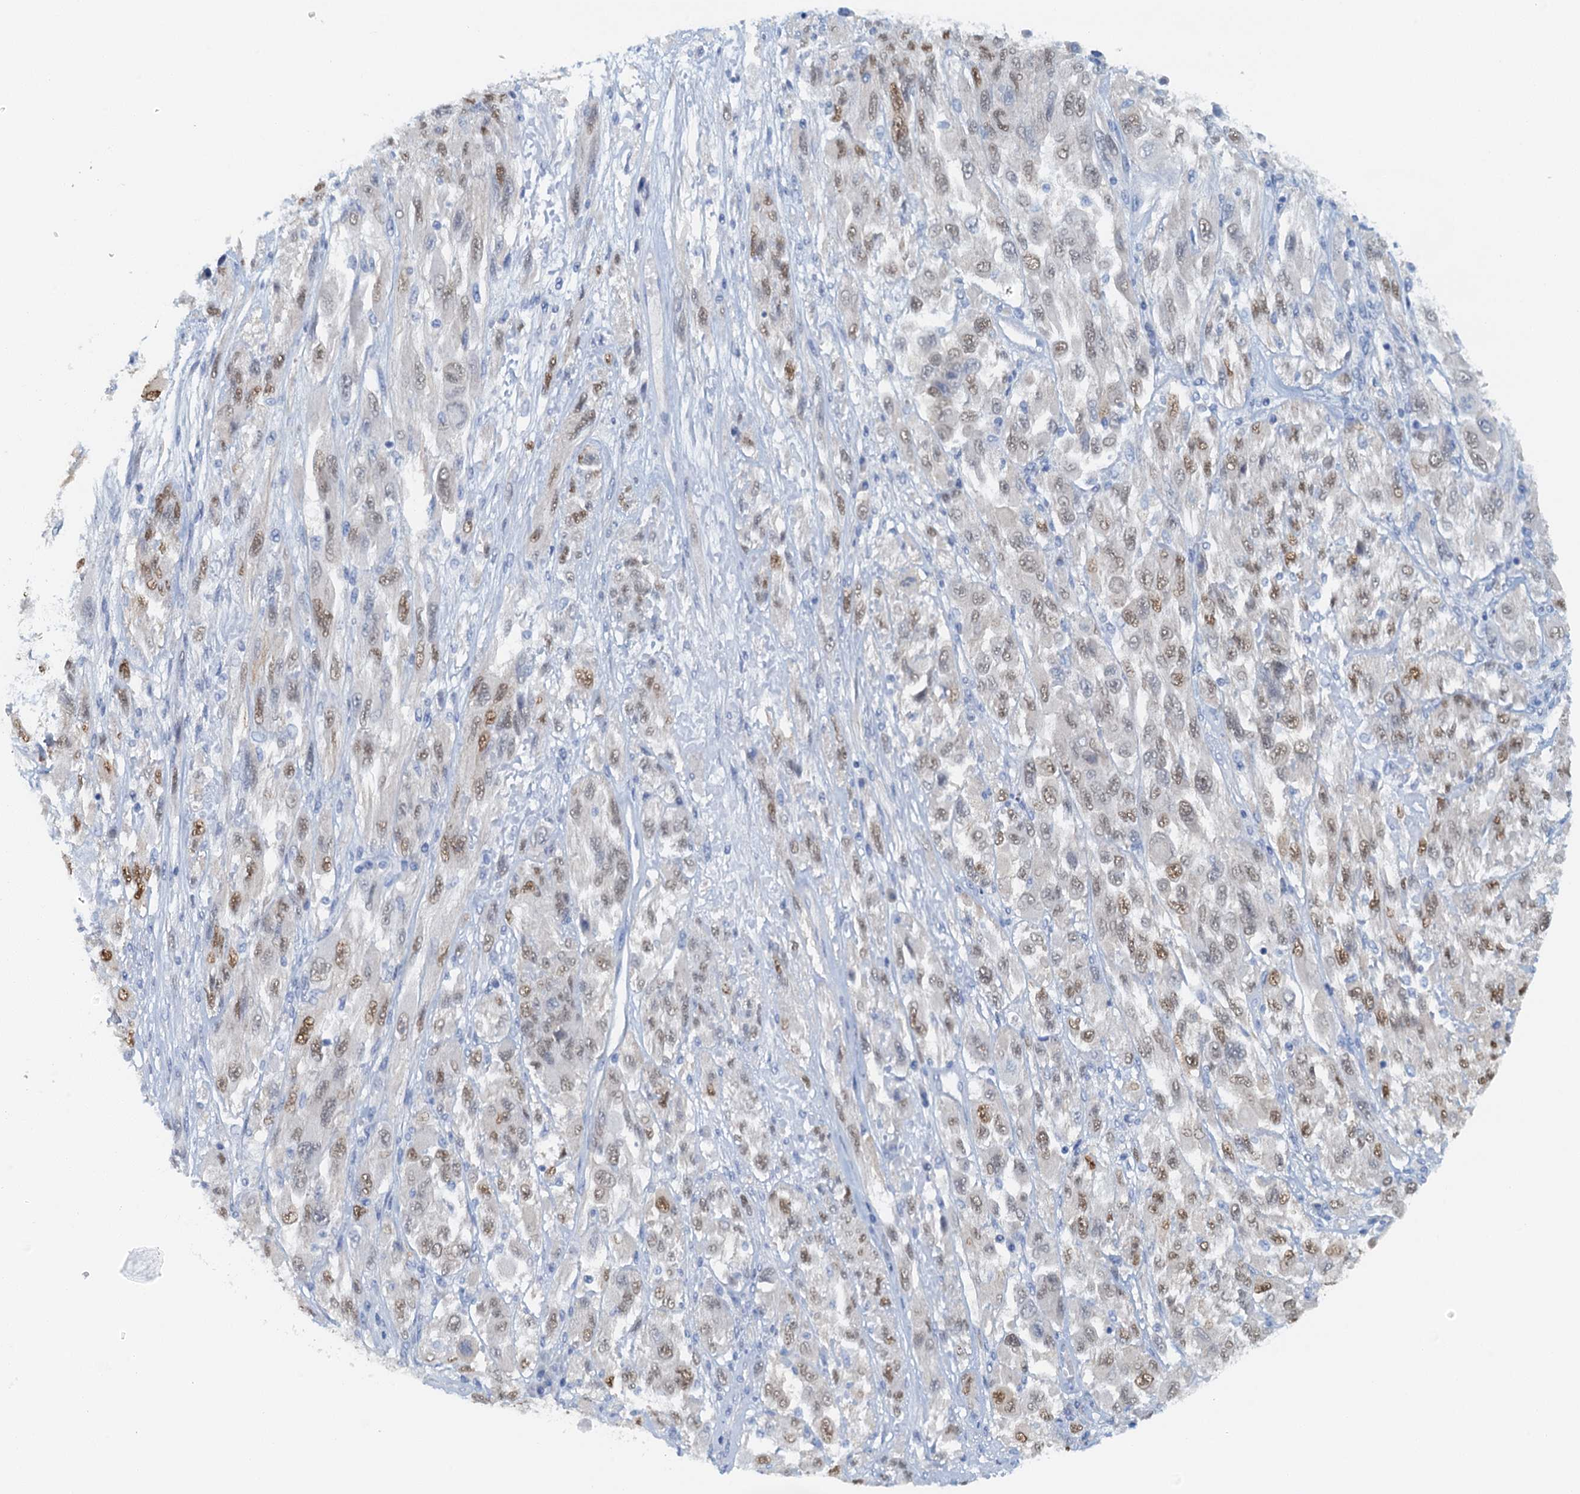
{"staining": {"intensity": "moderate", "quantity": "25%-75%", "location": "nuclear"}, "tissue": "melanoma", "cell_type": "Tumor cells", "image_type": "cancer", "snomed": [{"axis": "morphology", "description": "Malignant melanoma, NOS"}, {"axis": "topography", "description": "Skin"}], "caption": "Immunohistochemistry (IHC) of human melanoma exhibits medium levels of moderate nuclear positivity in about 25%-75% of tumor cells.", "gene": "DTD1", "patient": {"sex": "female", "age": 91}}